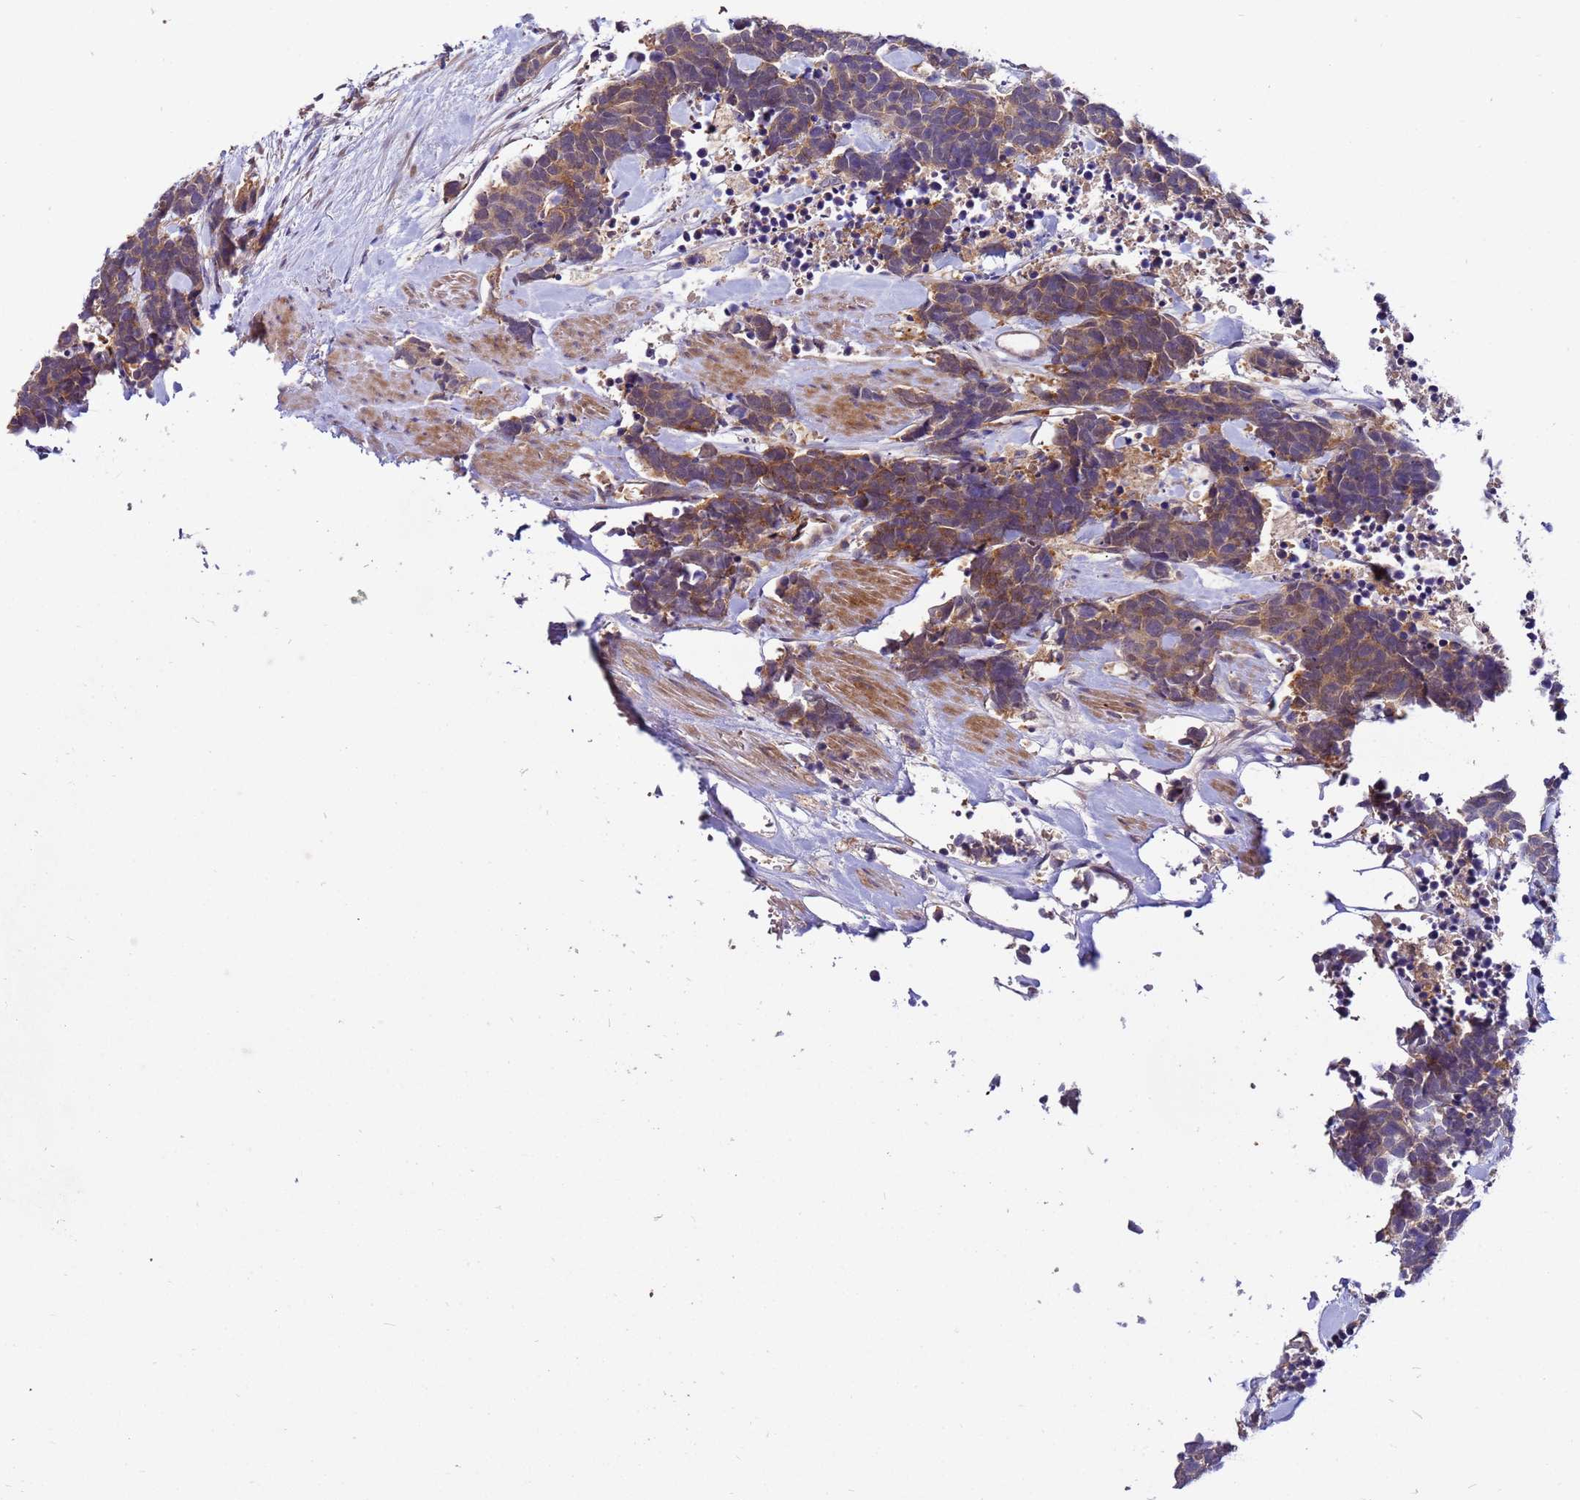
{"staining": {"intensity": "moderate", "quantity": ">75%", "location": "cytoplasmic/membranous"}, "tissue": "carcinoid", "cell_type": "Tumor cells", "image_type": "cancer", "snomed": [{"axis": "morphology", "description": "Carcinoma, NOS"}, {"axis": "morphology", "description": "Carcinoid, malignant, NOS"}, {"axis": "topography", "description": "Prostate"}], "caption": "Immunohistochemistry (IHC) (DAB) staining of human carcinoid displays moderate cytoplasmic/membranous protein staining in approximately >75% of tumor cells.", "gene": "GSPT2", "patient": {"sex": "male", "age": 57}}